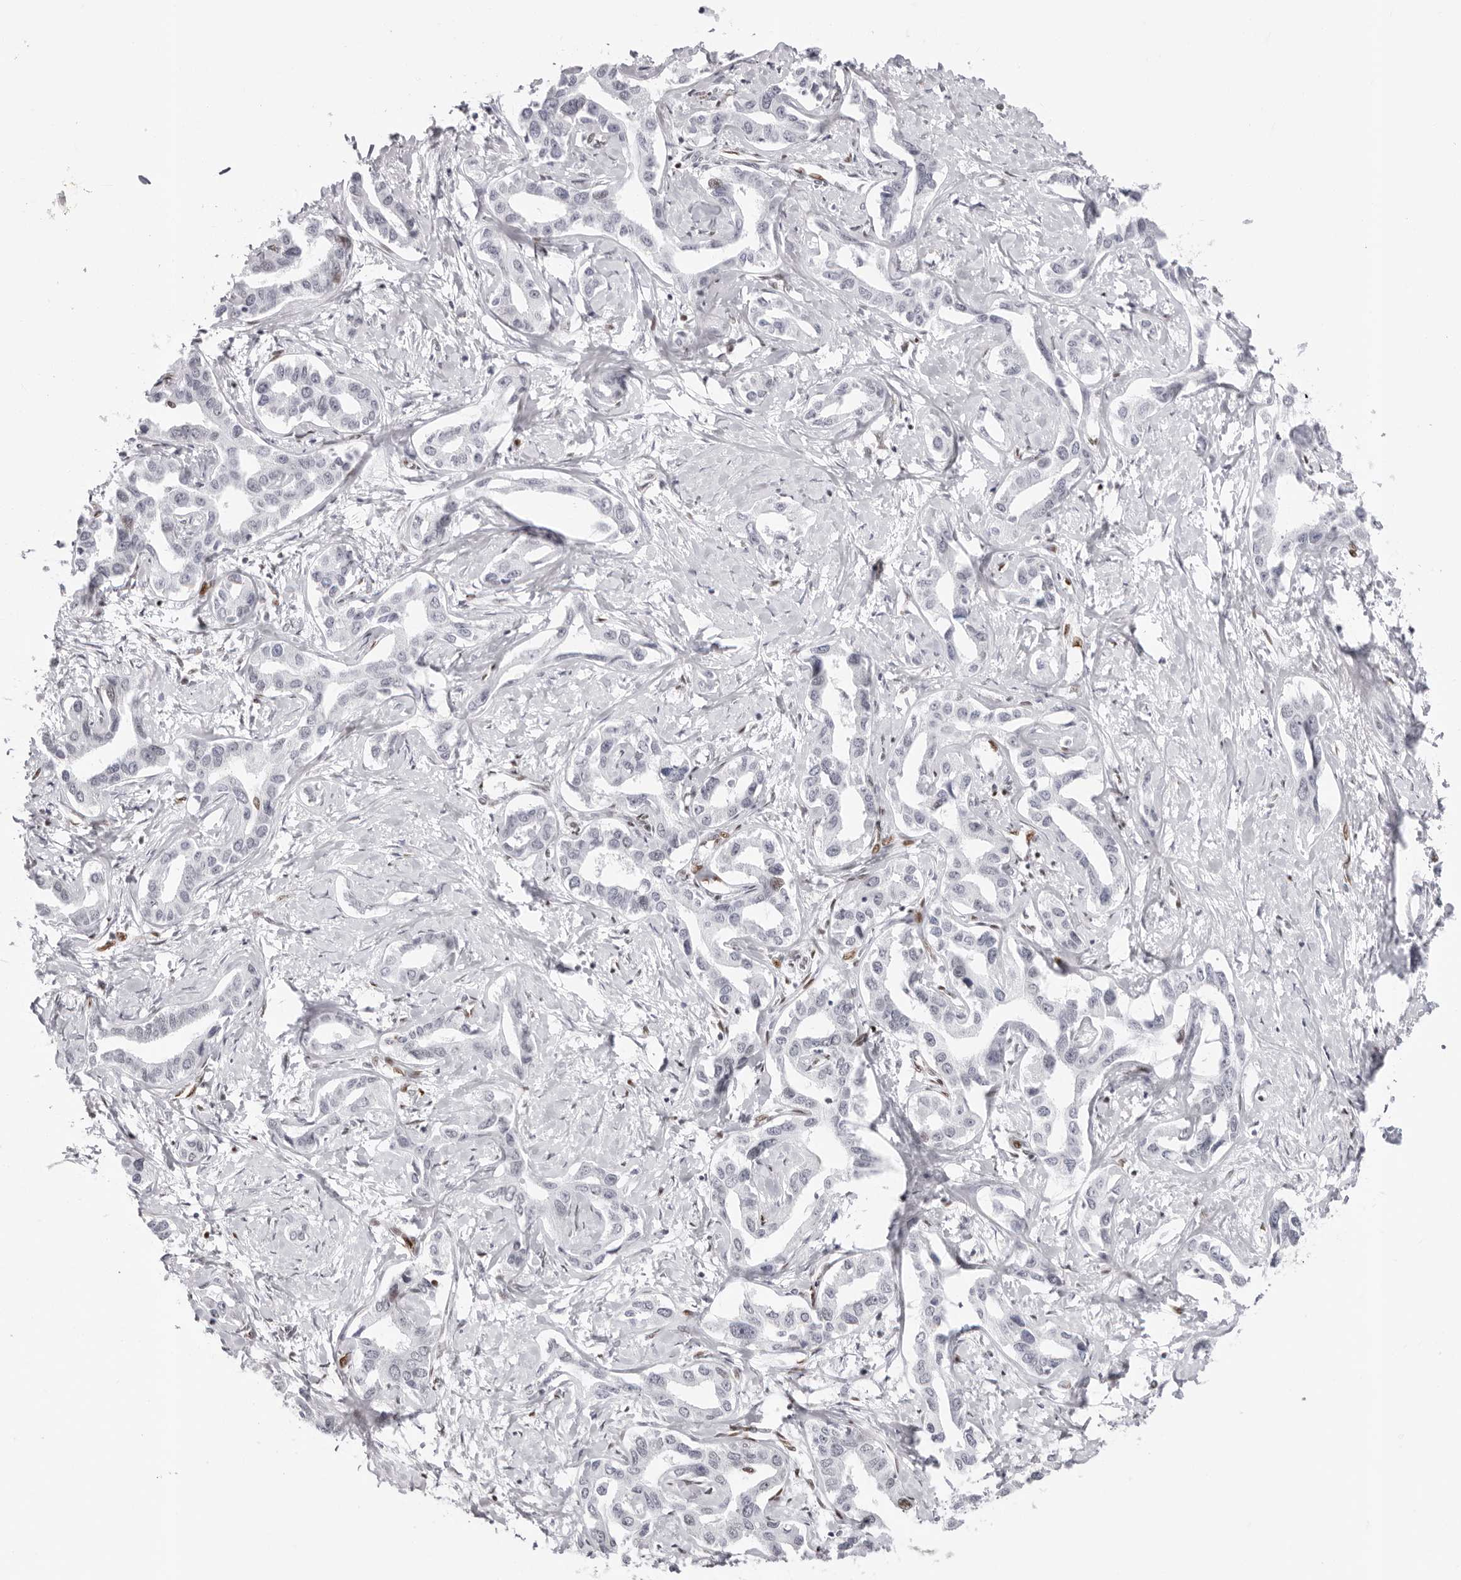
{"staining": {"intensity": "negative", "quantity": "none", "location": "none"}, "tissue": "liver cancer", "cell_type": "Tumor cells", "image_type": "cancer", "snomed": [{"axis": "morphology", "description": "Cholangiocarcinoma"}, {"axis": "topography", "description": "Liver"}], "caption": "Tumor cells are negative for protein expression in human liver cholangiocarcinoma.", "gene": "NTPCR", "patient": {"sex": "male", "age": 59}}